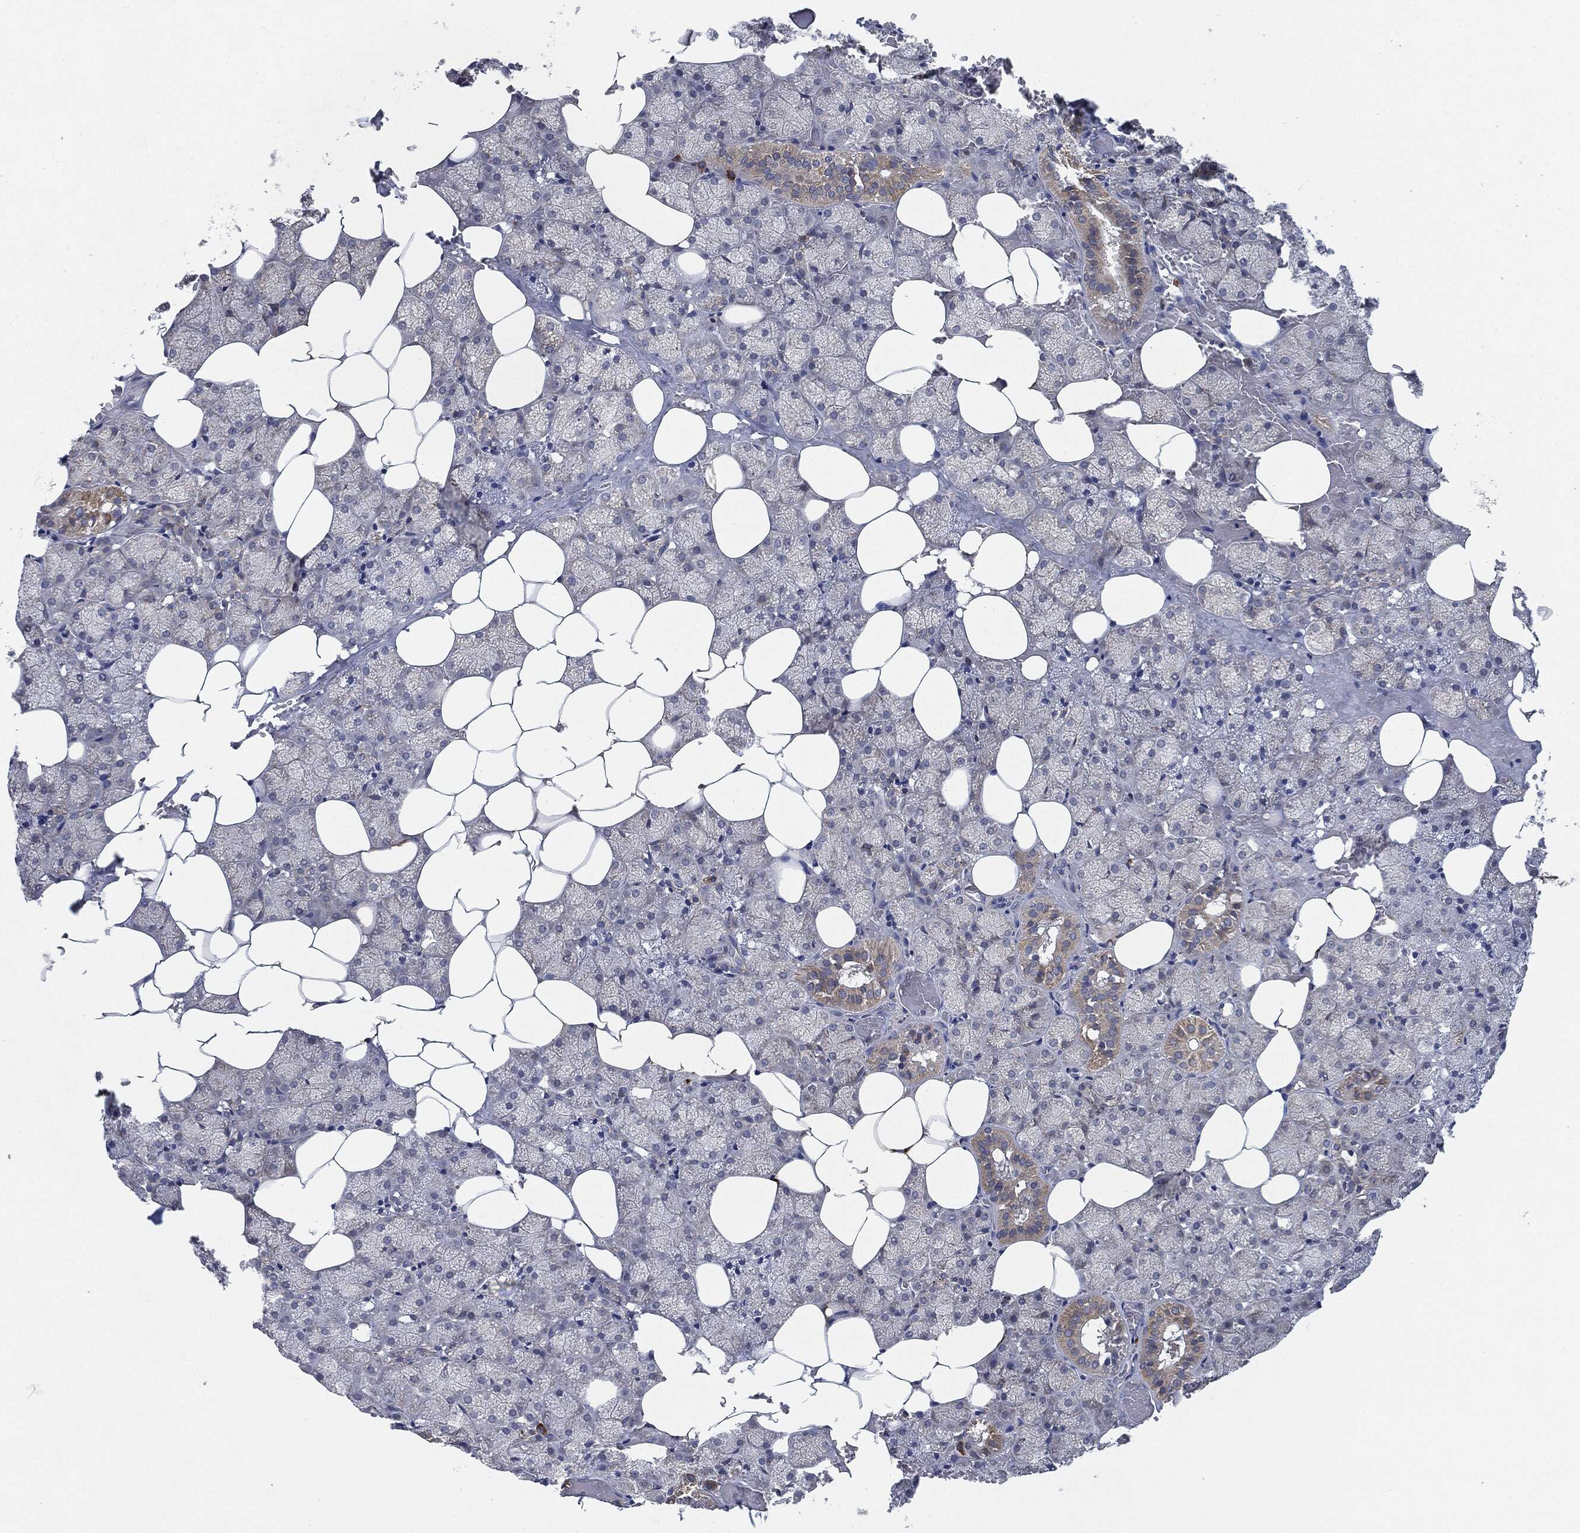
{"staining": {"intensity": "weak", "quantity": "25%-75%", "location": "cytoplasmic/membranous"}, "tissue": "salivary gland", "cell_type": "Glandular cells", "image_type": "normal", "snomed": [{"axis": "morphology", "description": "Normal tissue, NOS"}, {"axis": "topography", "description": "Salivary gland"}], "caption": "IHC (DAB) staining of unremarkable salivary gland displays weak cytoplasmic/membranous protein staining in approximately 25%-75% of glandular cells.", "gene": "TMEM11", "patient": {"sex": "male", "age": 38}}